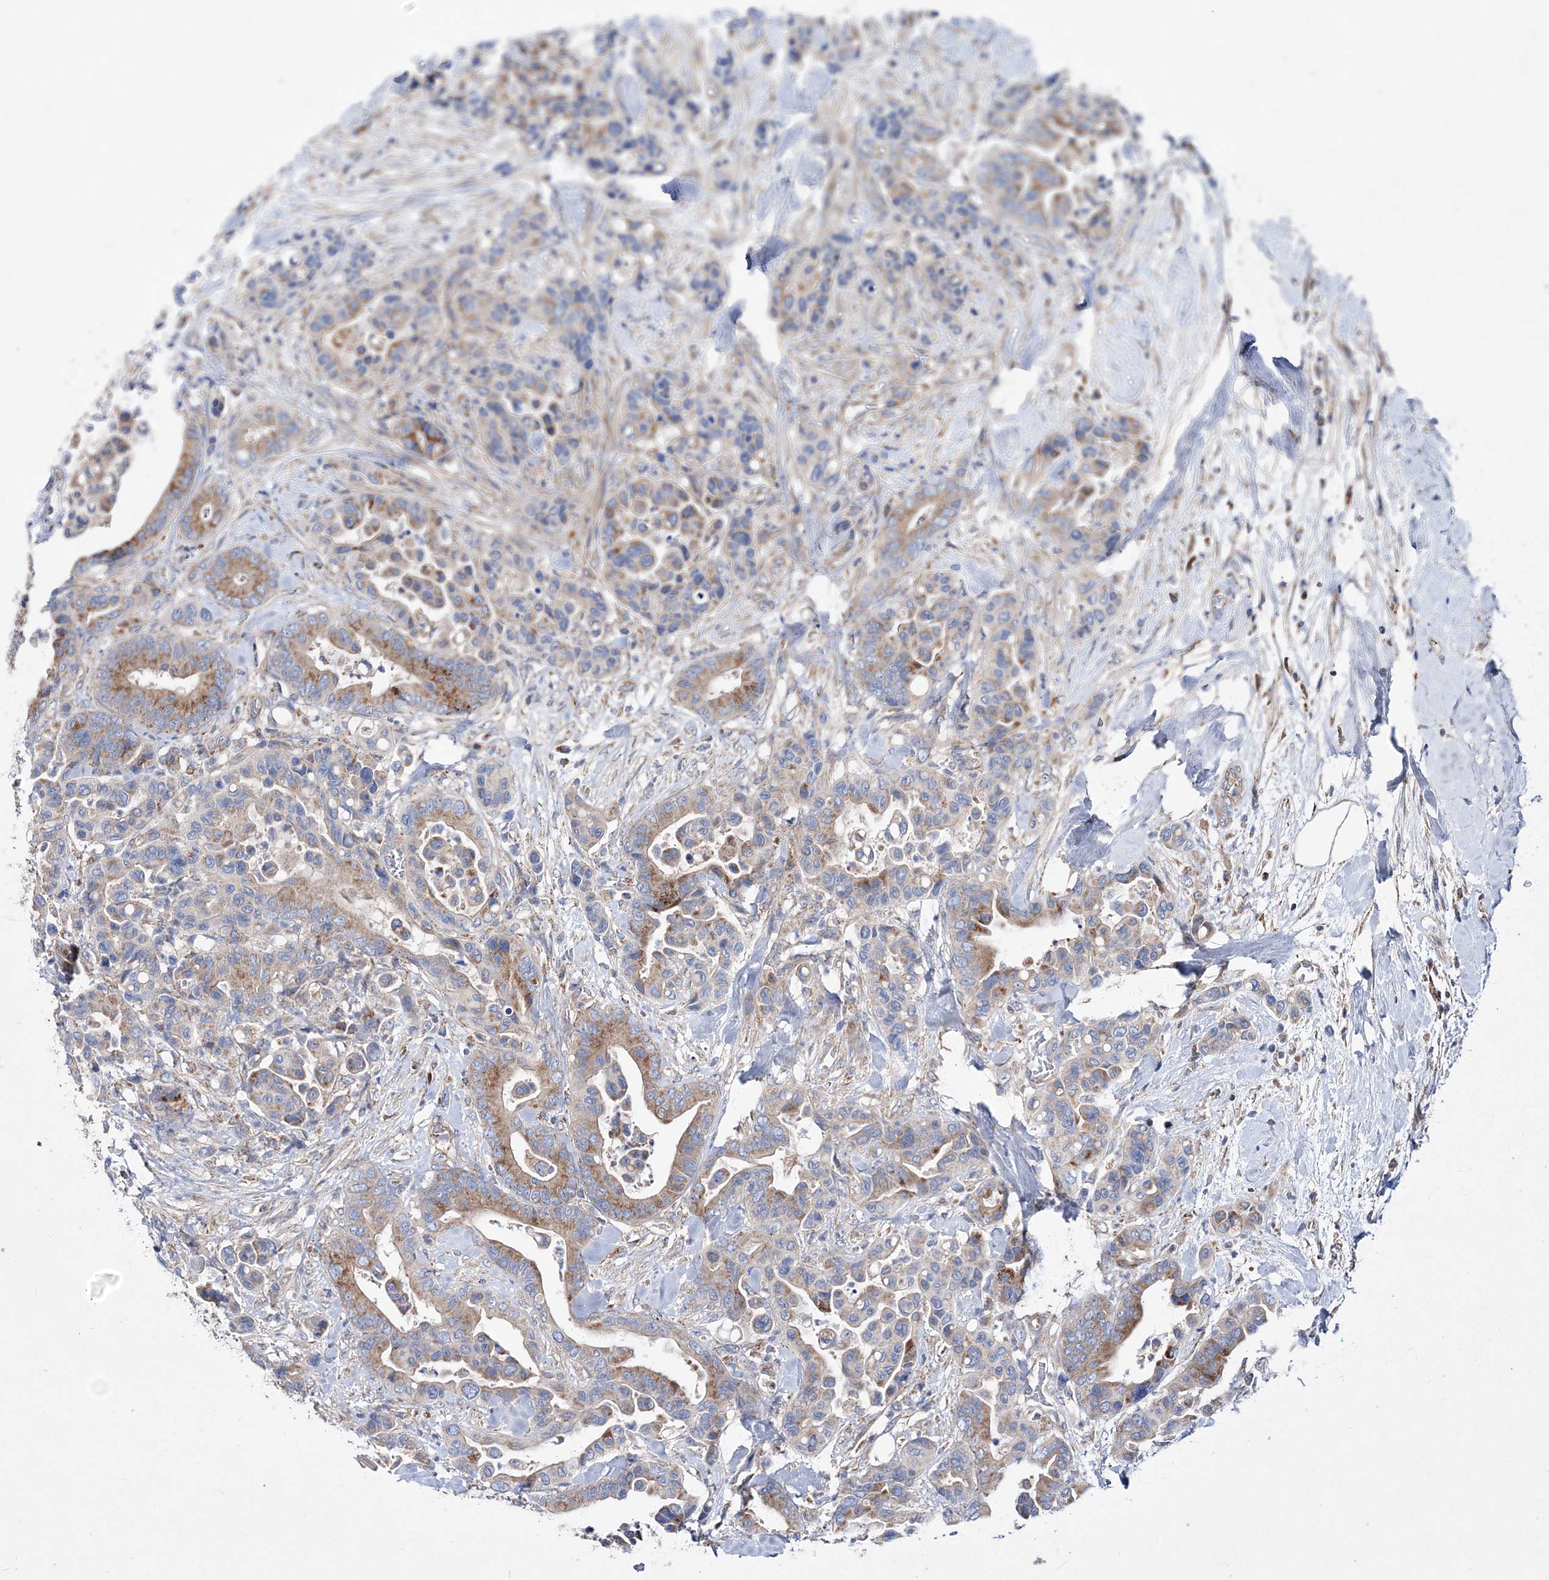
{"staining": {"intensity": "moderate", "quantity": ">75%", "location": "cytoplasmic/membranous"}, "tissue": "colorectal cancer", "cell_type": "Tumor cells", "image_type": "cancer", "snomed": [{"axis": "morphology", "description": "Normal tissue, NOS"}, {"axis": "morphology", "description": "Adenocarcinoma, NOS"}, {"axis": "topography", "description": "Colon"}], "caption": "A brown stain highlights moderate cytoplasmic/membranous positivity of a protein in human colorectal adenocarcinoma tumor cells. Immunohistochemistry (ihc) stains the protein of interest in brown and the nuclei are stained blue.", "gene": "NGLY1", "patient": {"sex": "male", "age": 82}}